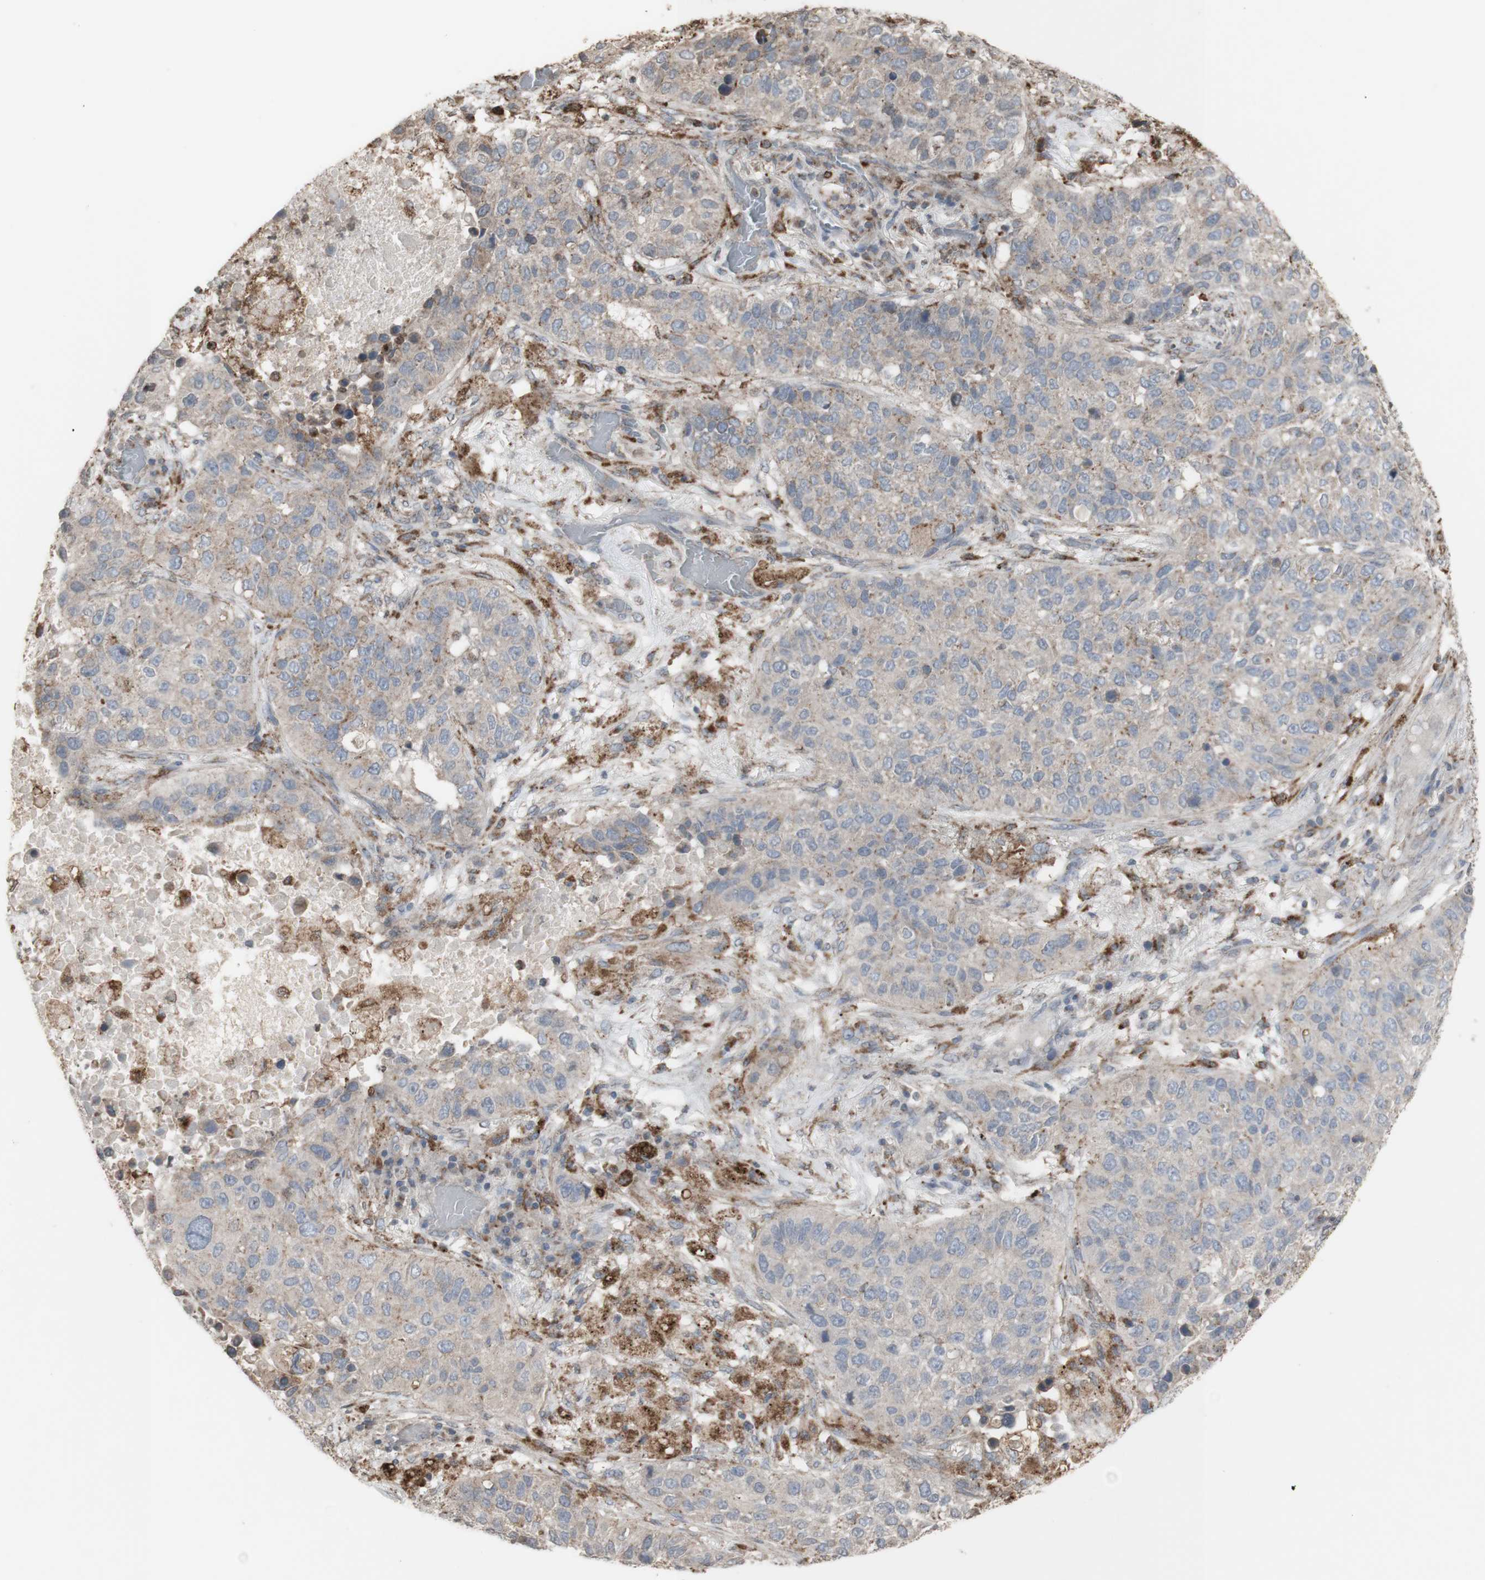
{"staining": {"intensity": "weak", "quantity": "<25%", "location": "cytoplasmic/membranous"}, "tissue": "lung cancer", "cell_type": "Tumor cells", "image_type": "cancer", "snomed": [{"axis": "morphology", "description": "Squamous cell carcinoma, NOS"}, {"axis": "topography", "description": "Lung"}], "caption": "IHC image of neoplastic tissue: human lung cancer stained with DAB (3,3'-diaminobenzidine) exhibits no significant protein staining in tumor cells.", "gene": "ATP6V1E1", "patient": {"sex": "male", "age": 57}}